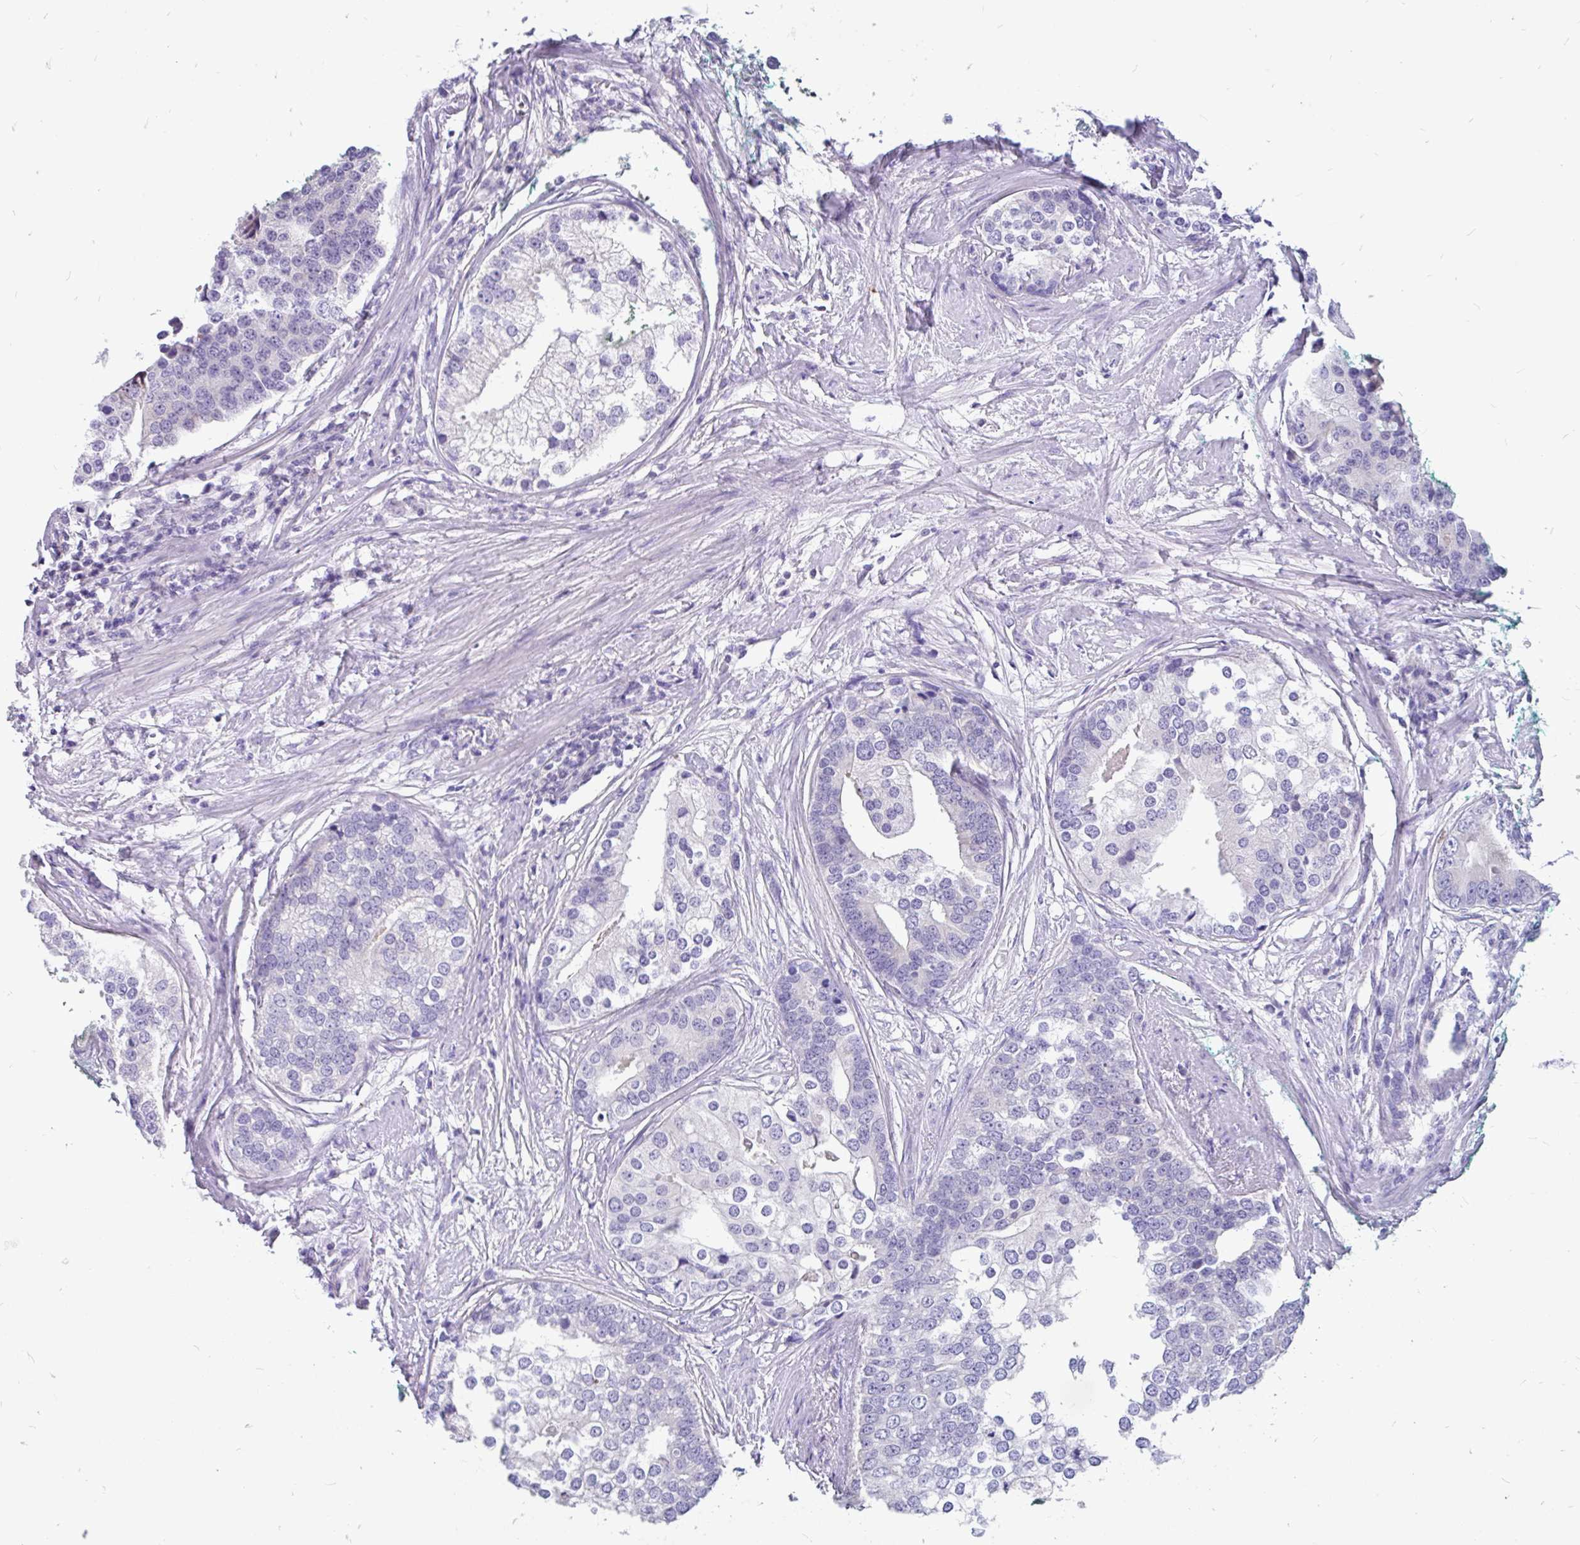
{"staining": {"intensity": "negative", "quantity": "none", "location": "none"}, "tissue": "prostate cancer", "cell_type": "Tumor cells", "image_type": "cancer", "snomed": [{"axis": "morphology", "description": "Adenocarcinoma, High grade"}, {"axis": "topography", "description": "Prostate"}], "caption": "High magnification brightfield microscopy of prostate cancer stained with DAB (brown) and counterstained with hematoxylin (blue): tumor cells show no significant staining.", "gene": "KIAA2013", "patient": {"sex": "male", "age": 62}}